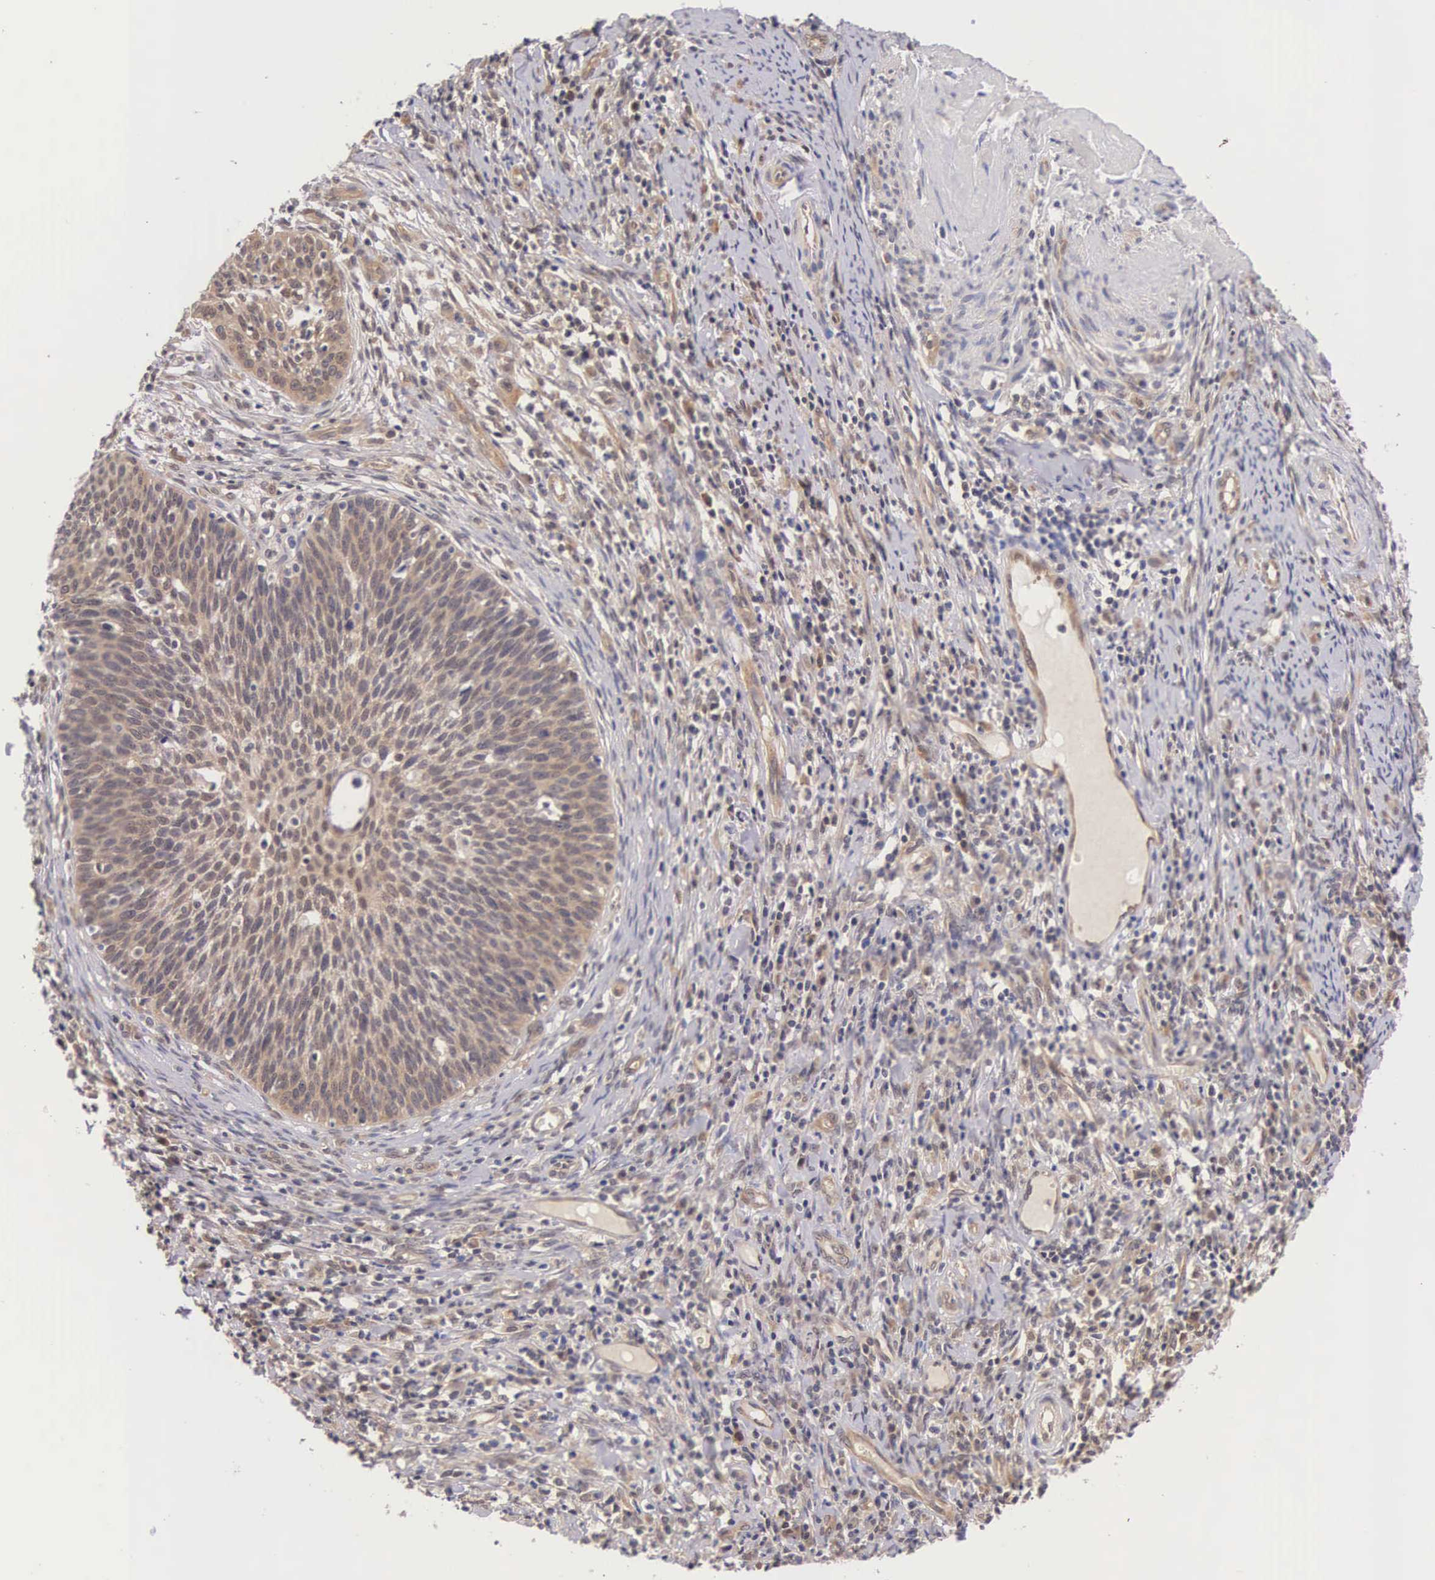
{"staining": {"intensity": "moderate", "quantity": ">75%", "location": "cytoplasmic/membranous"}, "tissue": "cervical cancer", "cell_type": "Tumor cells", "image_type": "cancer", "snomed": [{"axis": "morphology", "description": "Squamous cell carcinoma, NOS"}, {"axis": "topography", "description": "Cervix"}], "caption": "Moderate cytoplasmic/membranous staining for a protein is identified in approximately >75% of tumor cells of squamous cell carcinoma (cervical) using IHC.", "gene": "IGBP1", "patient": {"sex": "female", "age": 41}}